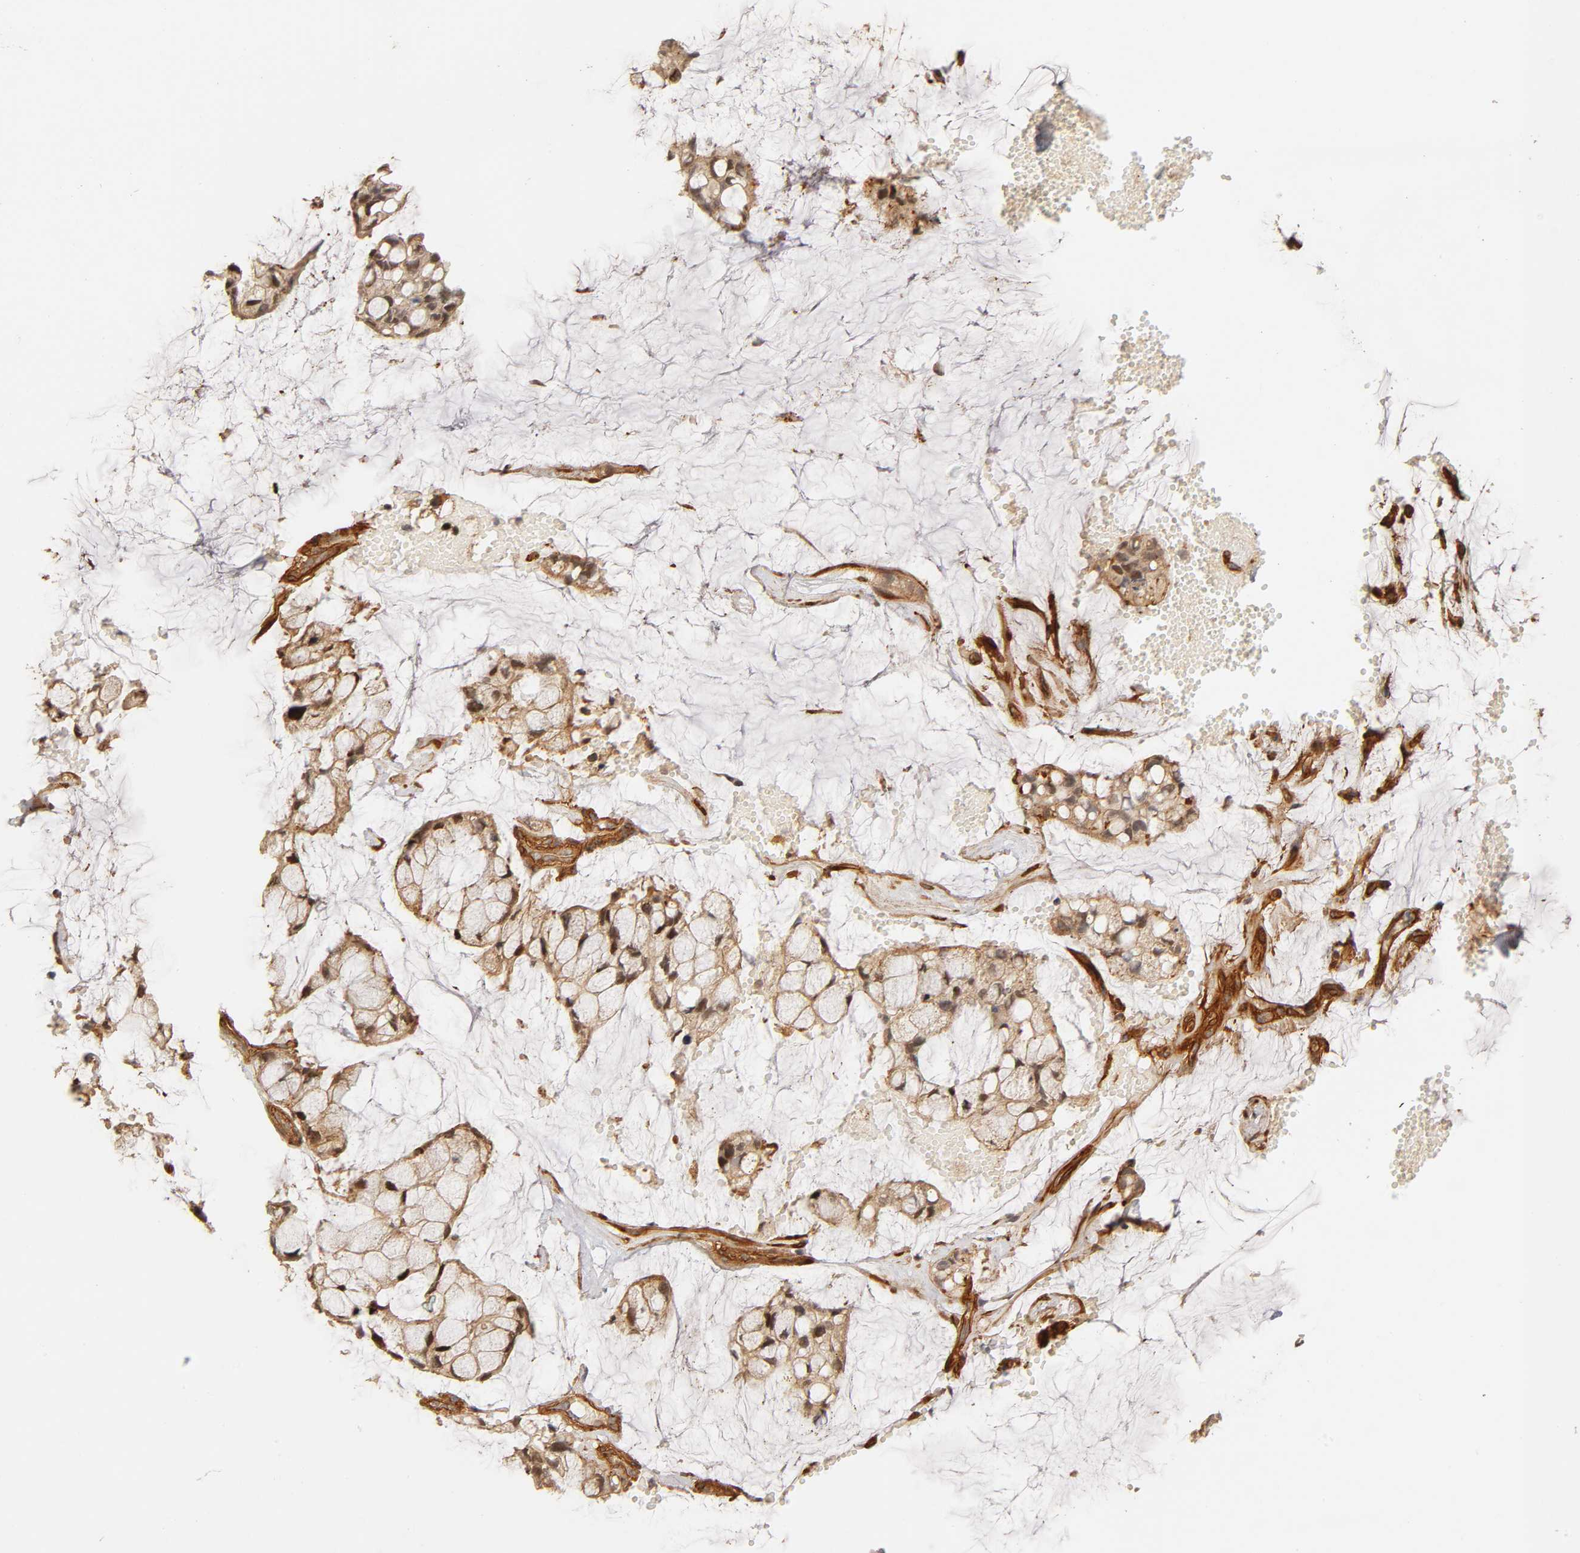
{"staining": {"intensity": "moderate", "quantity": "25%-75%", "location": "cytoplasmic/membranous"}, "tissue": "ovarian cancer", "cell_type": "Tumor cells", "image_type": "cancer", "snomed": [{"axis": "morphology", "description": "Cystadenocarcinoma, mucinous, NOS"}, {"axis": "topography", "description": "Ovary"}], "caption": "Protein expression analysis of human ovarian cancer reveals moderate cytoplasmic/membranous staining in approximately 25%-75% of tumor cells.", "gene": "LAMB1", "patient": {"sex": "female", "age": 39}}